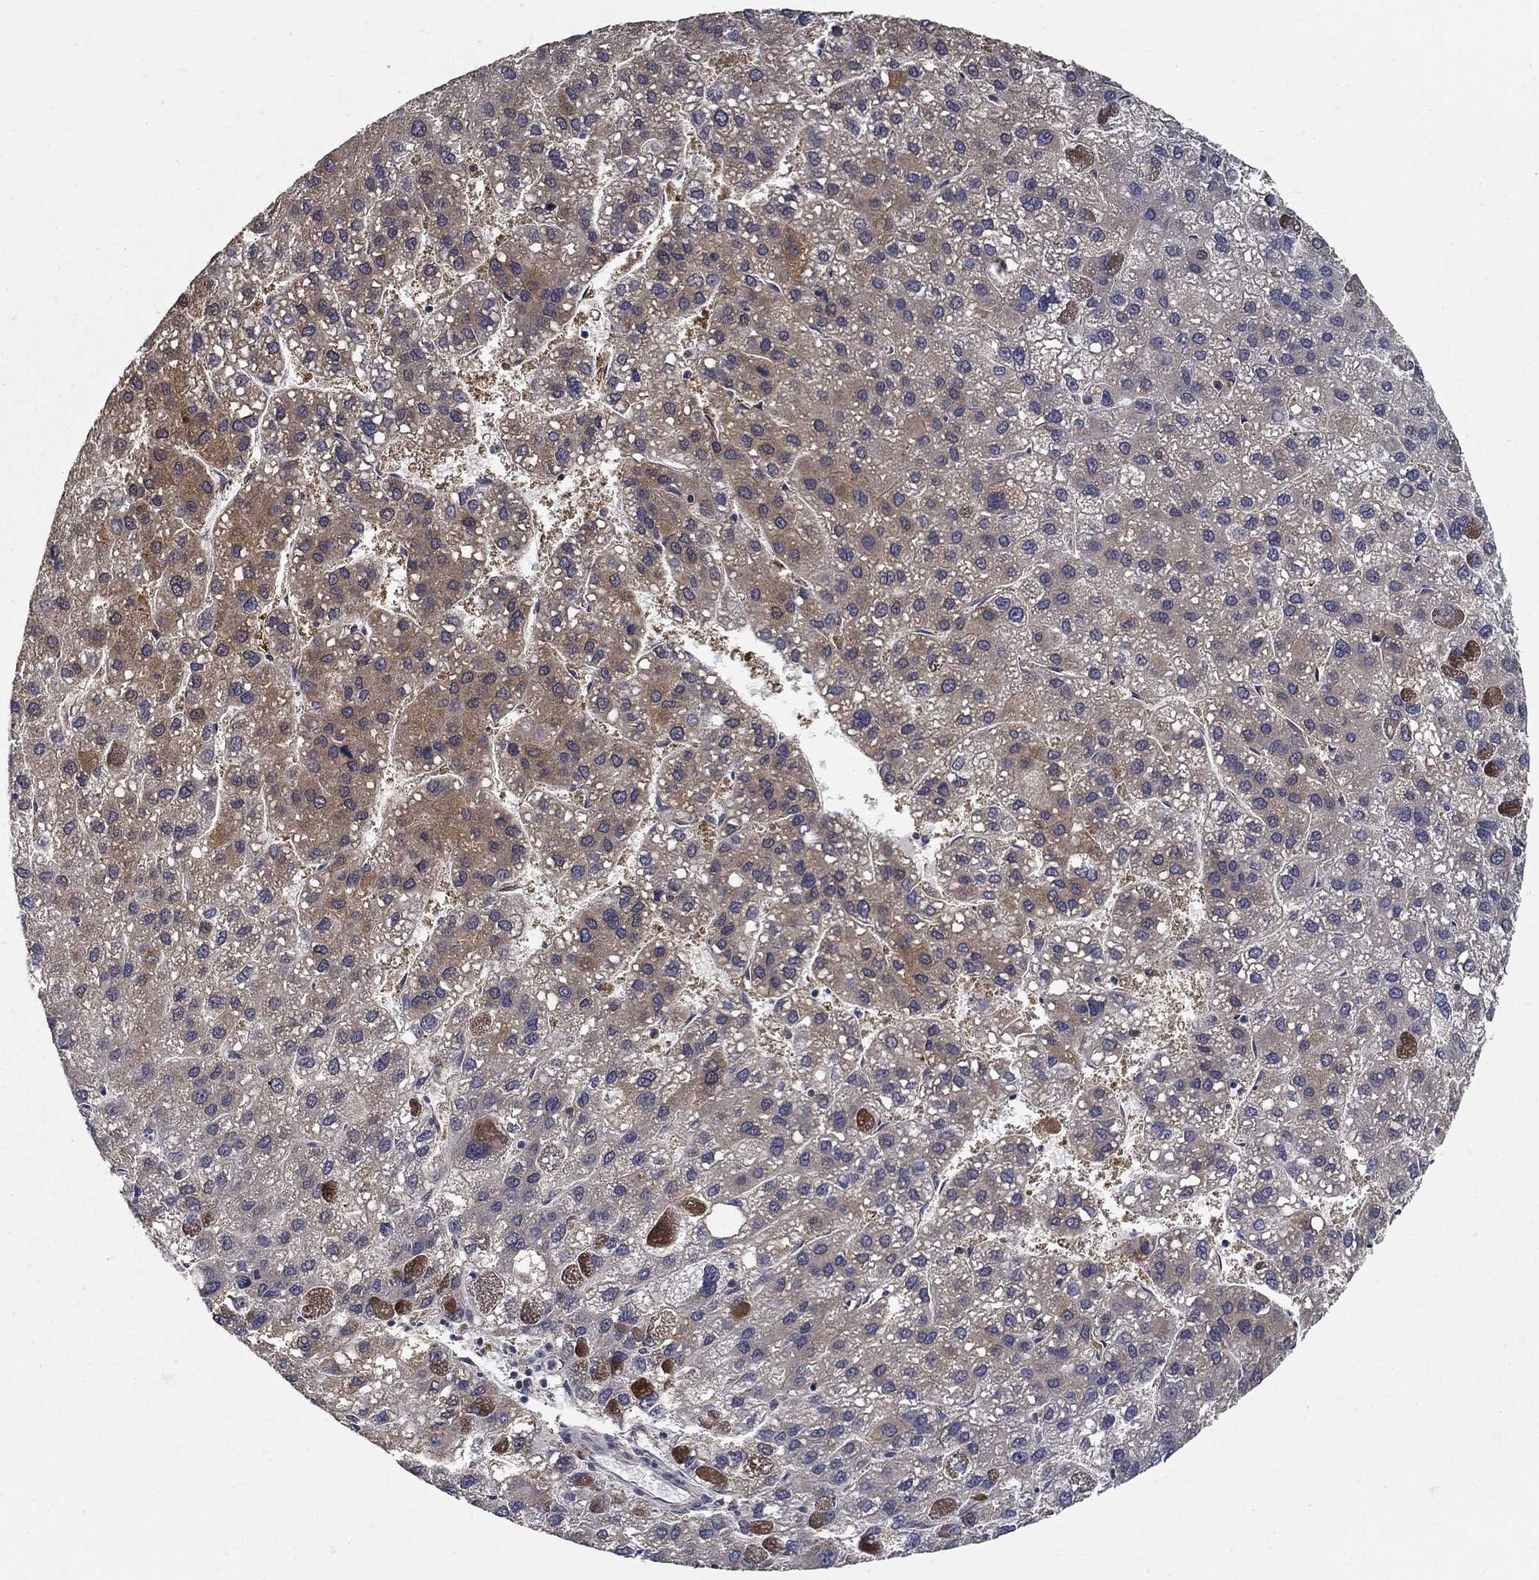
{"staining": {"intensity": "moderate", "quantity": "<25%", "location": "cytoplasmic/membranous"}, "tissue": "liver cancer", "cell_type": "Tumor cells", "image_type": "cancer", "snomed": [{"axis": "morphology", "description": "Carcinoma, Hepatocellular, NOS"}, {"axis": "topography", "description": "Liver"}], "caption": "Protein staining by immunohistochemistry reveals moderate cytoplasmic/membranous positivity in approximately <25% of tumor cells in liver hepatocellular carcinoma.", "gene": "ZNF594", "patient": {"sex": "female", "age": 82}}